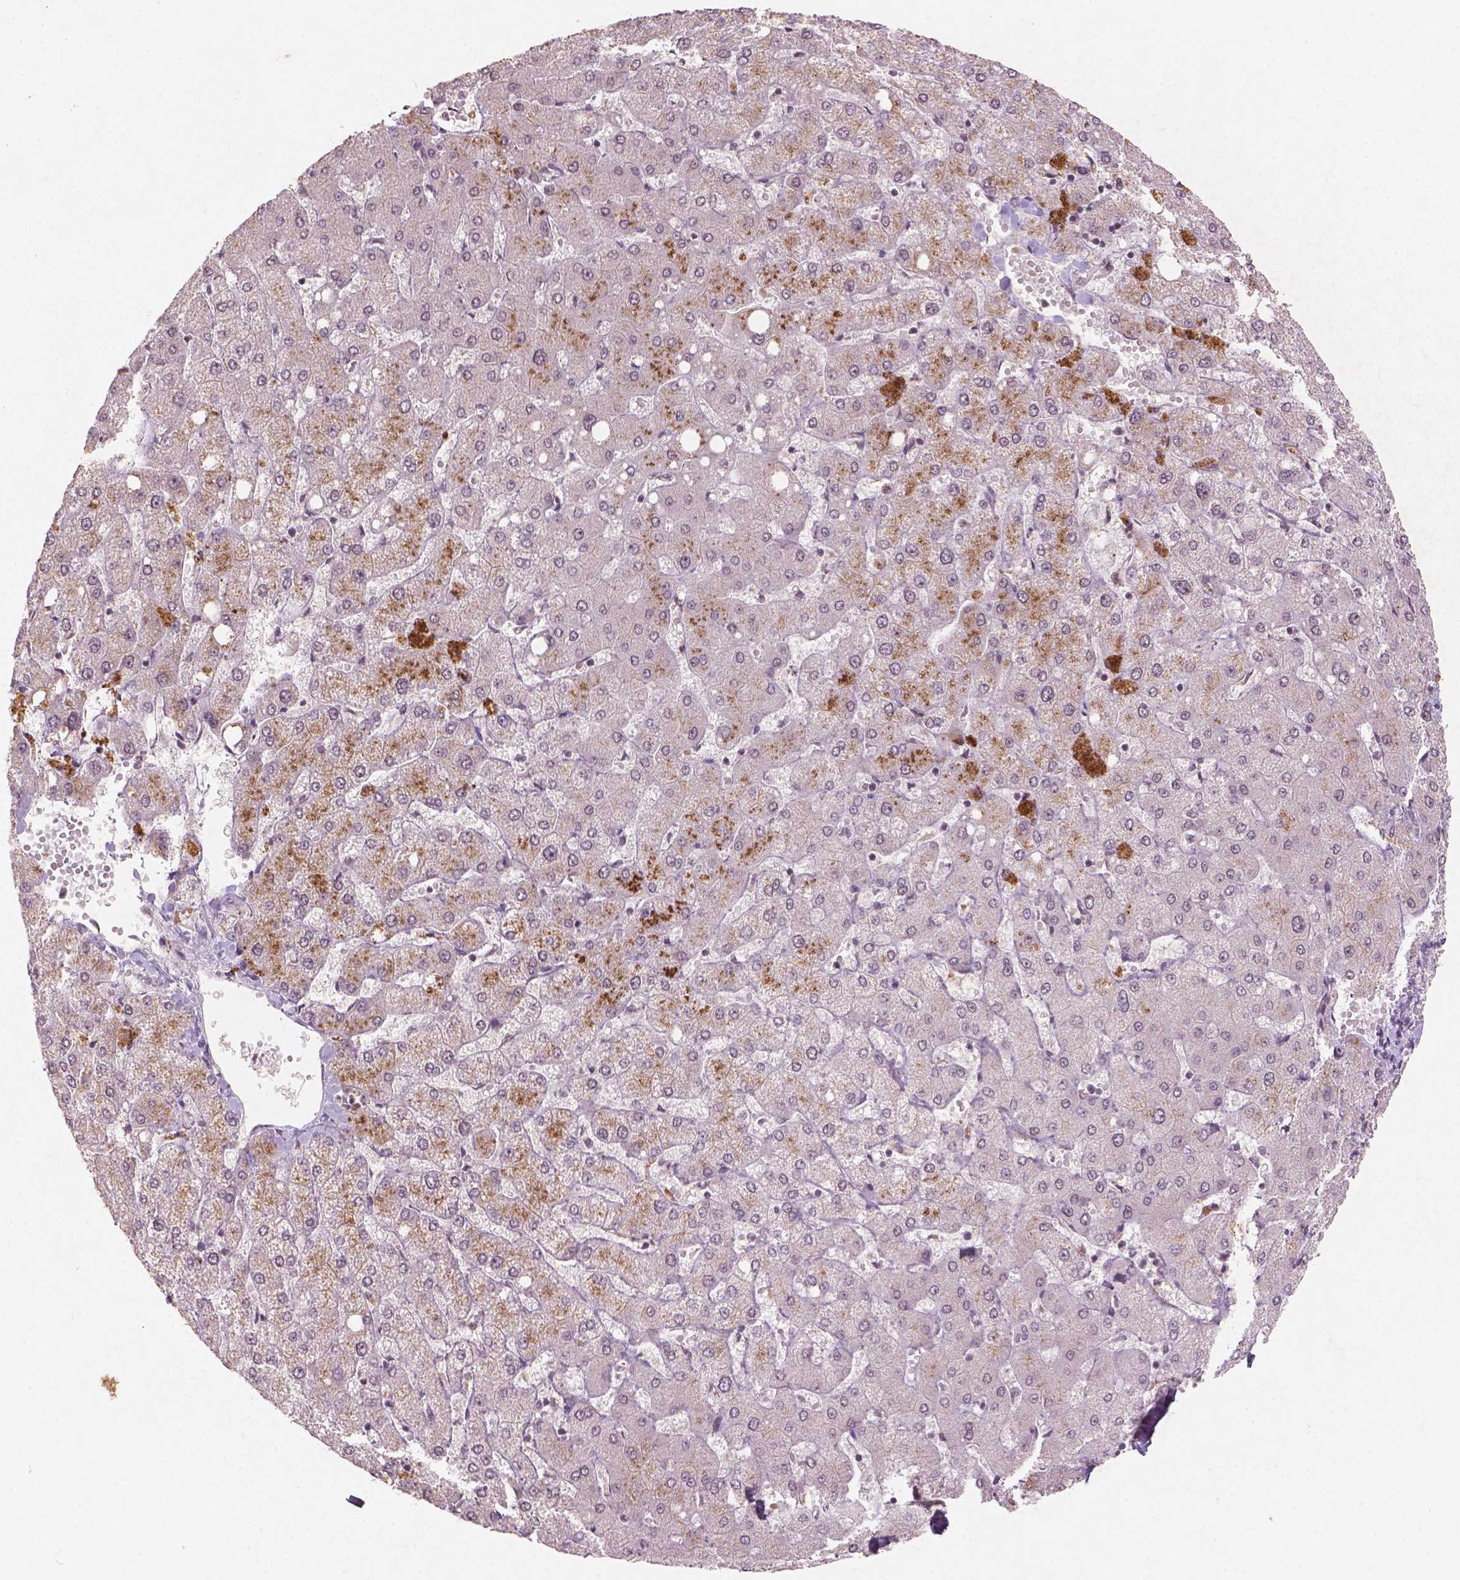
{"staining": {"intensity": "negative", "quantity": "none", "location": "none"}, "tissue": "liver", "cell_type": "Cholangiocytes", "image_type": "normal", "snomed": [{"axis": "morphology", "description": "Normal tissue, NOS"}, {"axis": "topography", "description": "Liver"}], "caption": "IHC micrograph of benign human liver stained for a protein (brown), which shows no staining in cholangiocytes. (Stains: DAB immunohistochemistry with hematoxylin counter stain, Microscopy: brightfield microscopy at high magnification).", "gene": "SMAD2", "patient": {"sex": "female", "age": 54}}